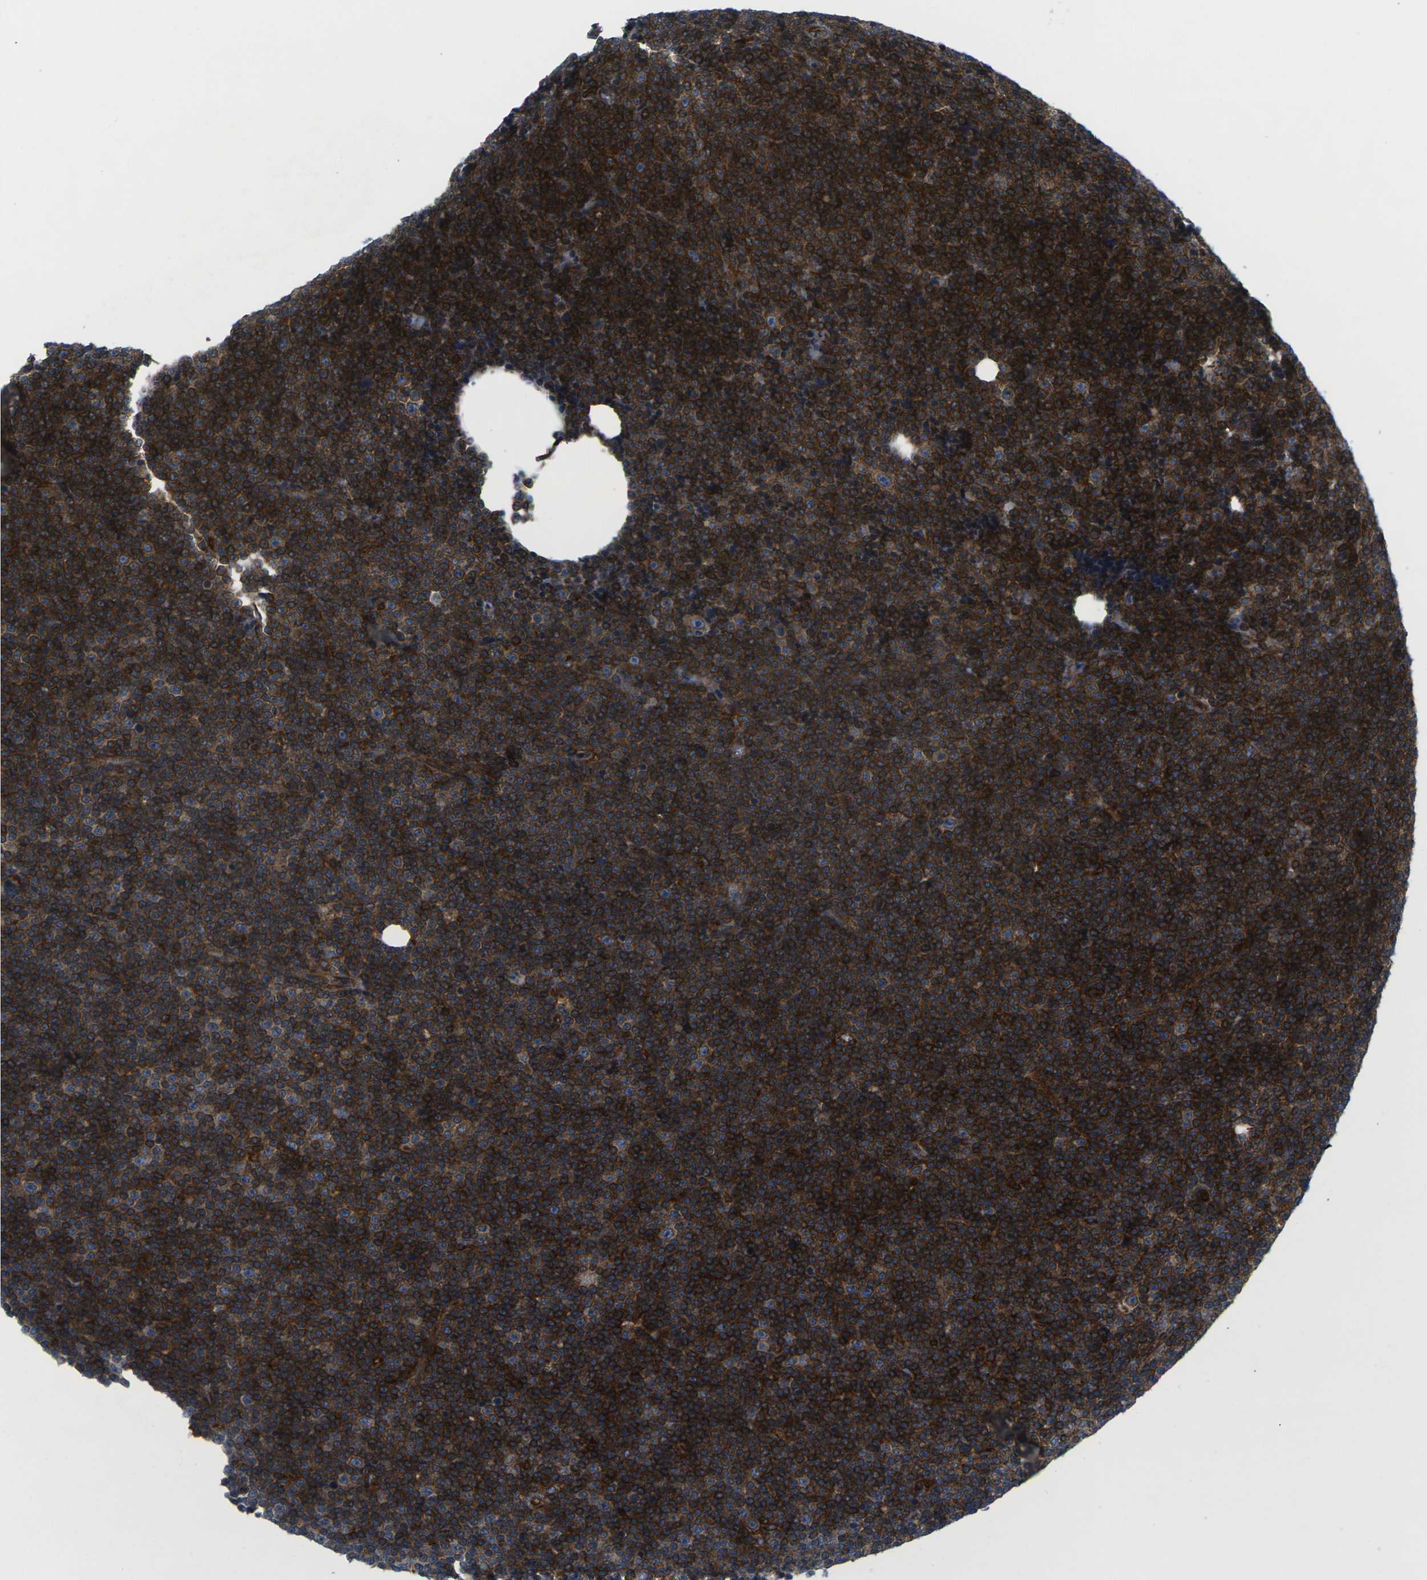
{"staining": {"intensity": "strong", "quantity": ">75%", "location": "cytoplasmic/membranous"}, "tissue": "lymphoma", "cell_type": "Tumor cells", "image_type": "cancer", "snomed": [{"axis": "morphology", "description": "Malignant lymphoma, non-Hodgkin's type, Low grade"}, {"axis": "topography", "description": "Lymph node"}], "caption": "Immunohistochemical staining of malignant lymphoma, non-Hodgkin's type (low-grade) reveals high levels of strong cytoplasmic/membranous protein staining in approximately >75% of tumor cells. The protein is shown in brown color, while the nuclei are stained blue.", "gene": "IQGAP1", "patient": {"sex": "female", "age": 67}}